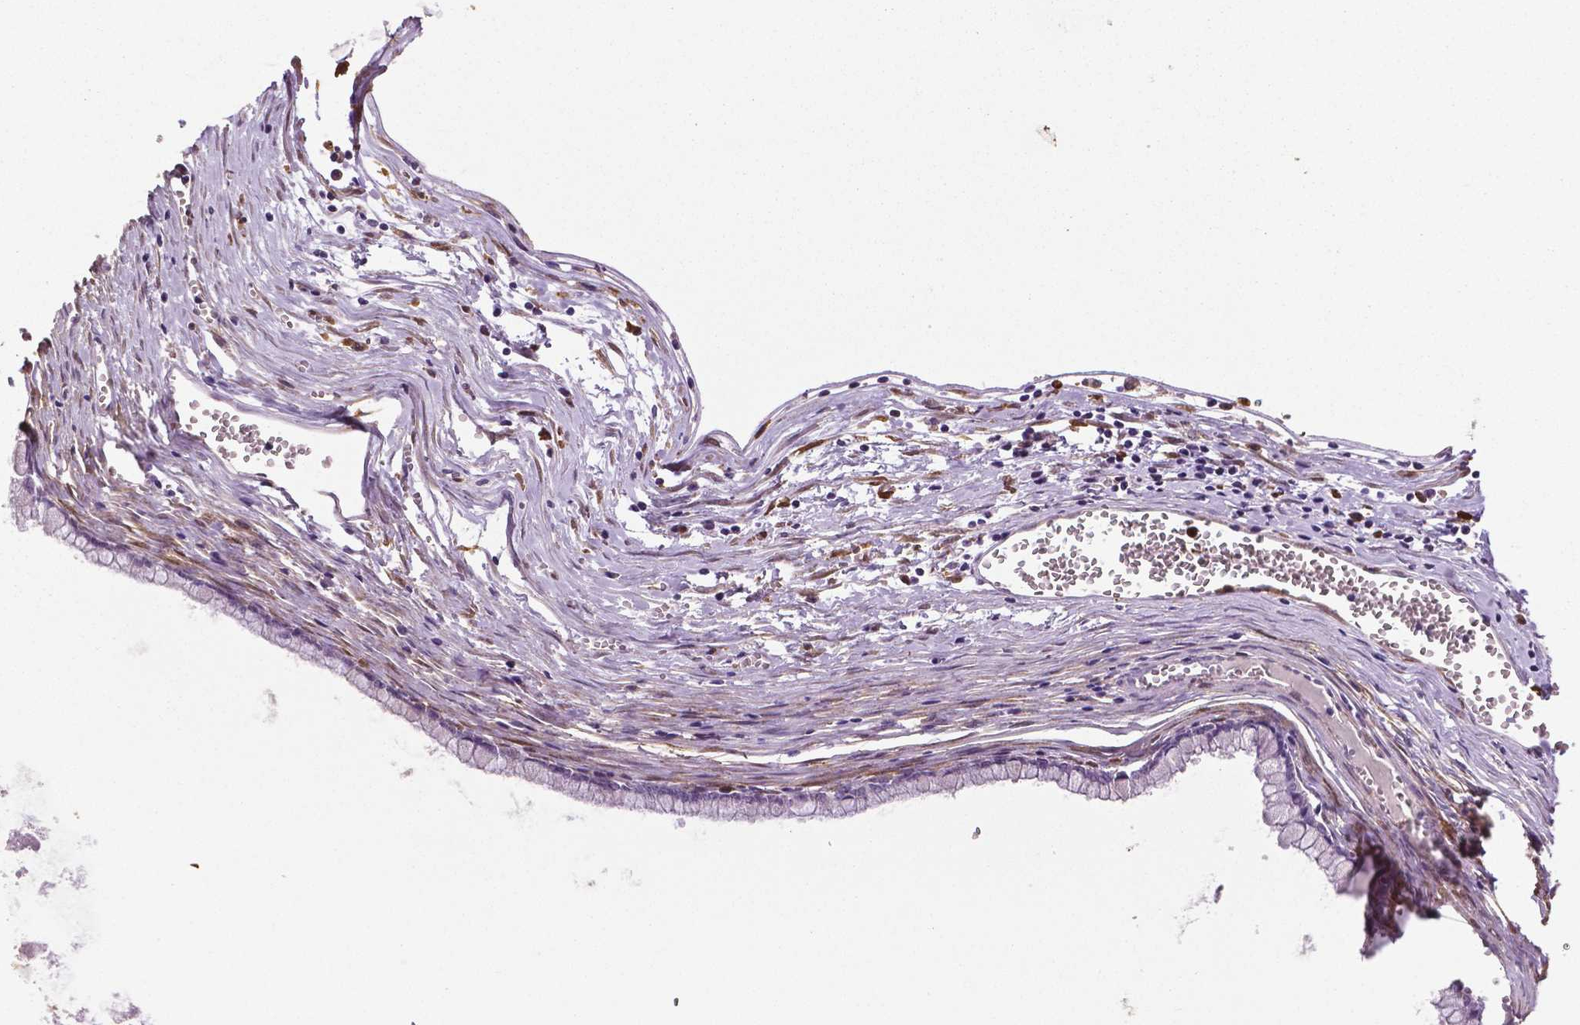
{"staining": {"intensity": "negative", "quantity": "none", "location": "none"}, "tissue": "ovarian cancer", "cell_type": "Tumor cells", "image_type": "cancer", "snomed": [{"axis": "morphology", "description": "Cystadenocarcinoma, mucinous, NOS"}, {"axis": "topography", "description": "Ovary"}], "caption": "A high-resolution image shows immunohistochemistry (IHC) staining of ovarian cancer (mucinous cystadenocarcinoma), which exhibits no significant positivity in tumor cells.", "gene": "PHGDH", "patient": {"sex": "female", "age": 67}}